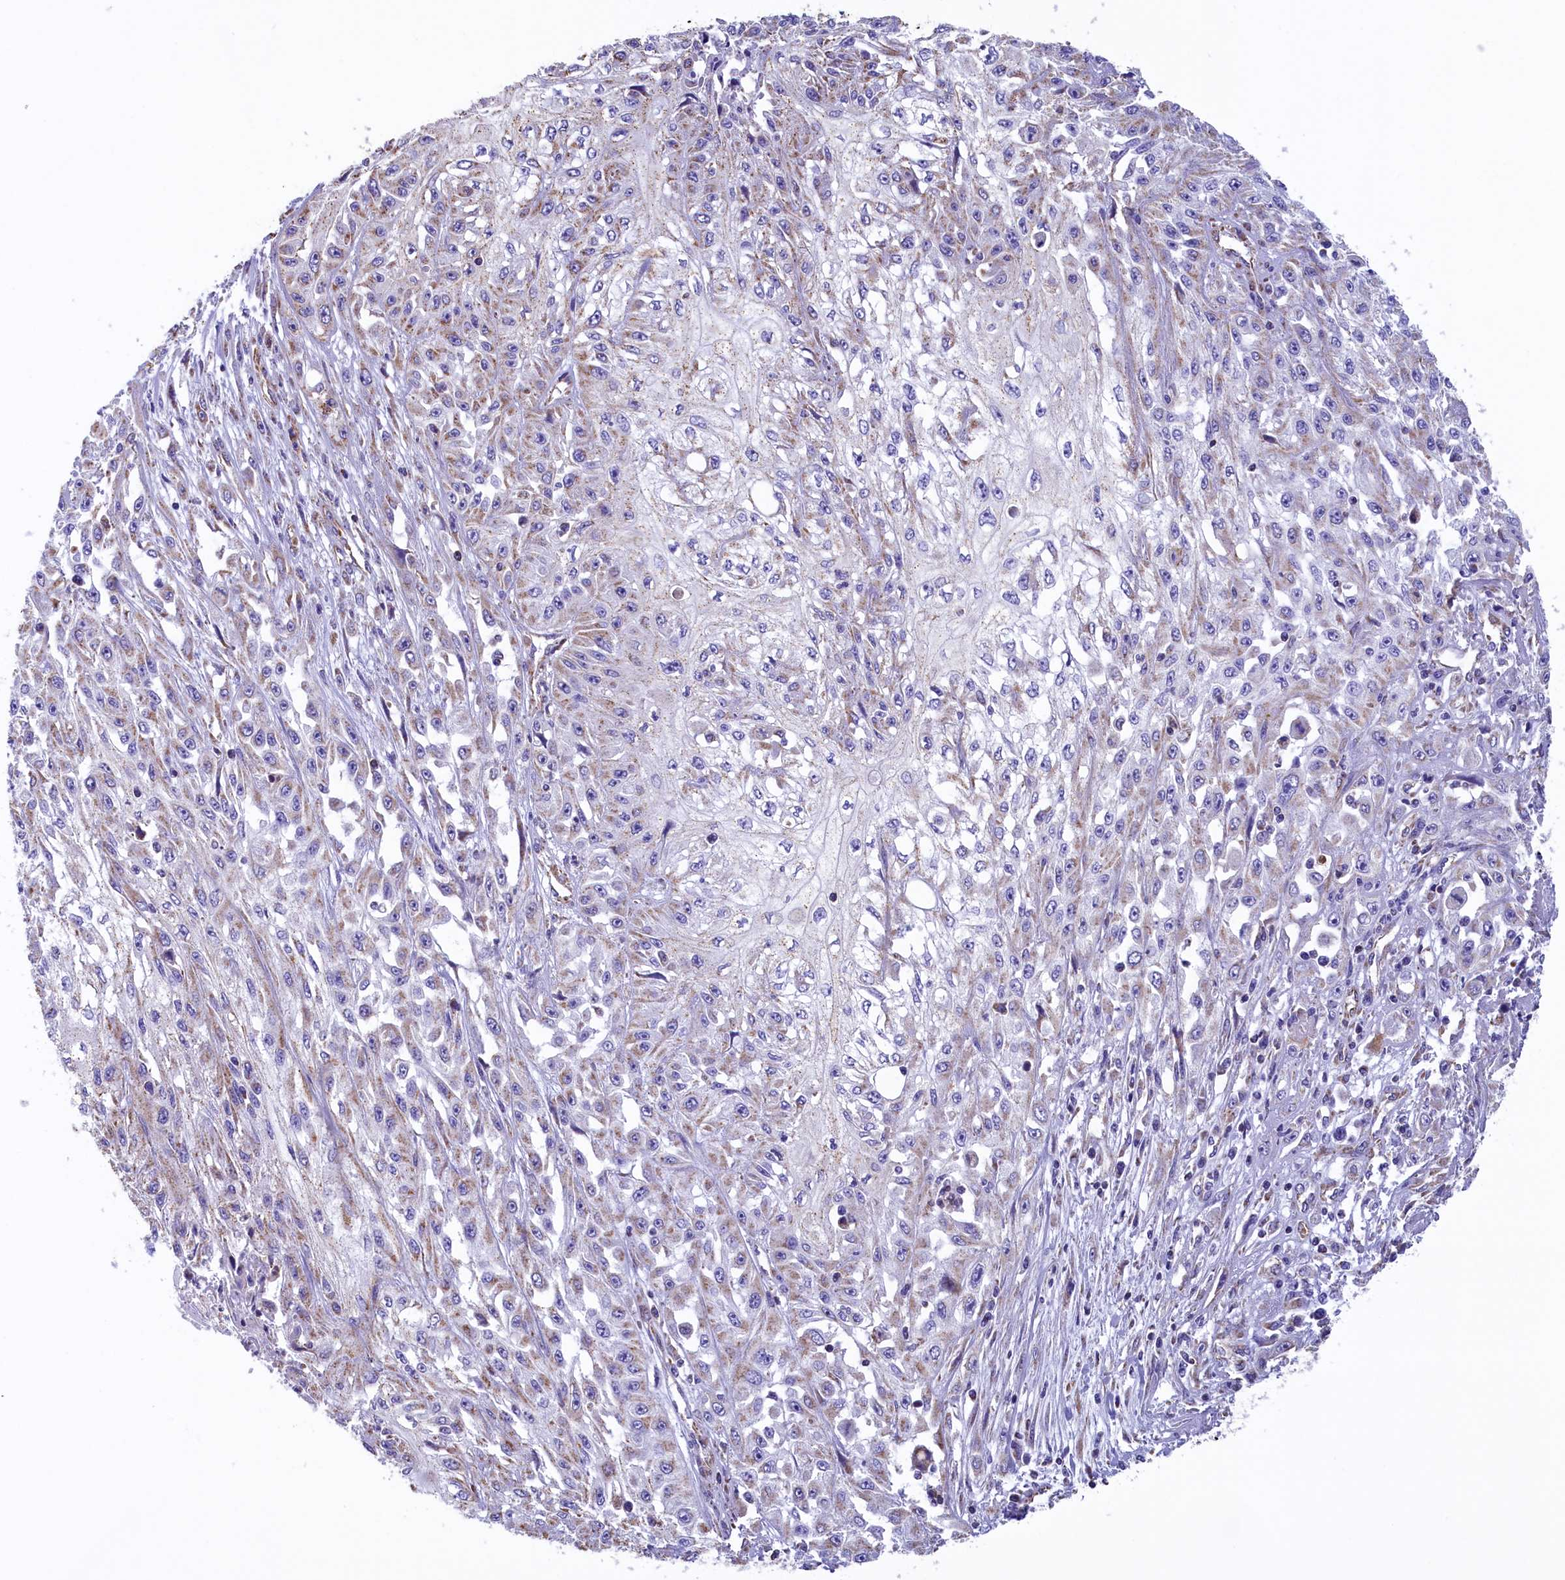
{"staining": {"intensity": "weak", "quantity": "25%-75%", "location": "cytoplasmic/membranous"}, "tissue": "skin cancer", "cell_type": "Tumor cells", "image_type": "cancer", "snomed": [{"axis": "morphology", "description": "Squamous cell carcinoma, NOS"}, {"axis": "morphology", "description": "Squamous cell carcinoma, metastatic, NOS"}, {"axis": "topography", "description": "Skin"}, {"axis": "topography", "description": "Lymph node"}], "caption": "Immunohistochemical staining of human metastatic squamous cell carcinoma (skin) reveals low levels of weak cytoplasmic/membranous positivity in about 25%-75% of tumor cells.", "gene": "GATB", "patient": {"sex": "male", "age": 75}}